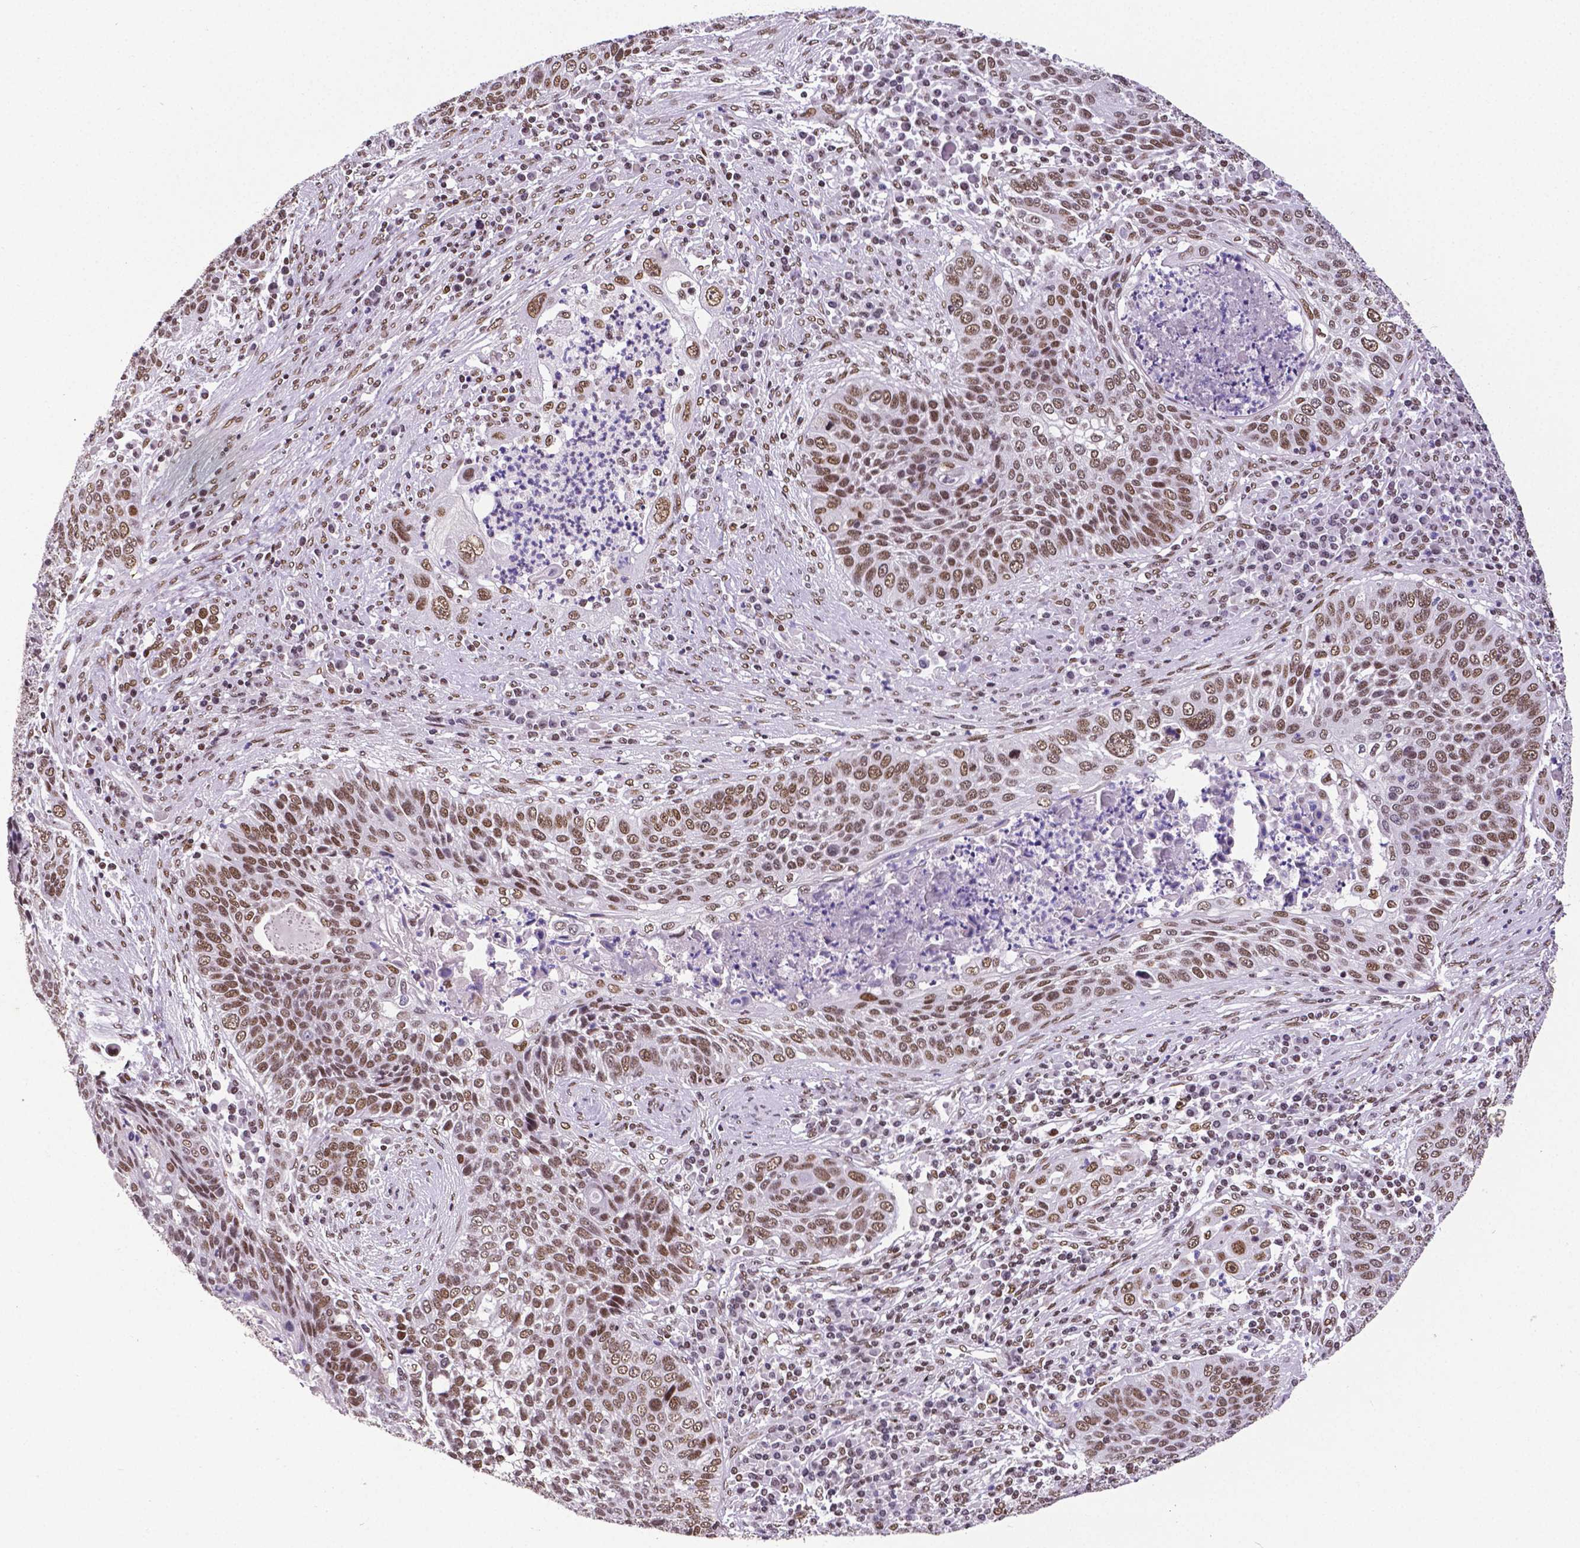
{"staining": {"intensity": "moderate", "quantity": ">75%", "location": "nuclear"}, "tissue": "lung cancer", "cell_type": "Tumor cells", "image_type": "cancer", "snomed": [{"axis": "morphology", "description": "Squamous cell carcinoma, NOS"}, {"axis": "morphology", "description": "Squamous cell carcinoma, metastatic, NOS"}, {"axis": "topography", "description": "Lung"}, {"axis": "topography", "description": "Pleura, NOS"}], "caption": "Lung cancer stained with IHC demonstrates moderate nuclear staining in about >75% of tumor cells. (IHC, brightfield microscopy, high magnification).", "gene": "REST", "patient": {"sex": "male", "age": 72}}